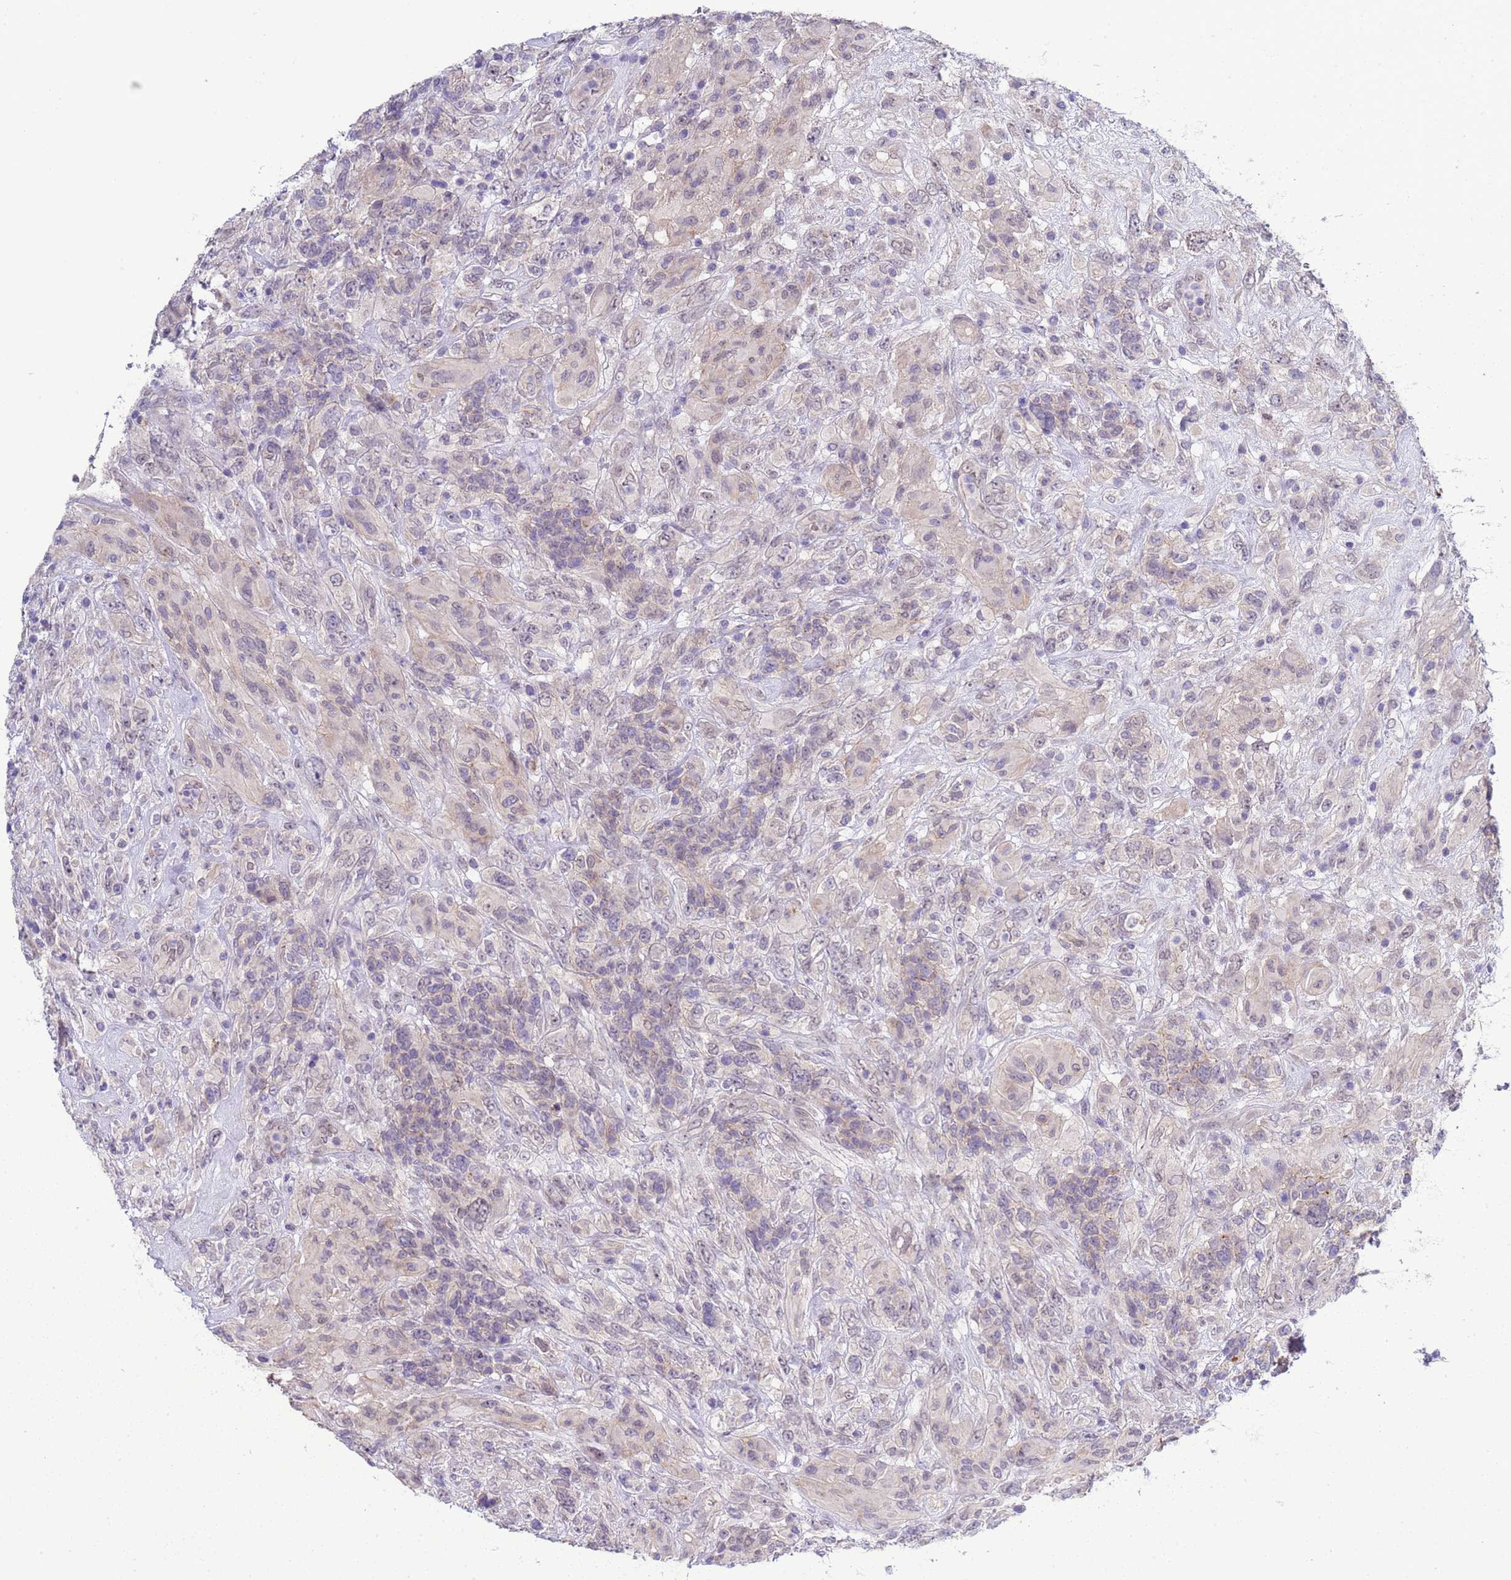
{"staining": {"intensity": "negative", "quantity": "none", "location": "none"}, "tissue": "glioma", "cell_type": "Tumor cells", "image_type": "cancer", "snomed": [{"axis": "morphology", "description": "Glioma, malignant, High grade"}, {"axis": "topography", "description": "Brain"}], "caption": "This is an immunohistochemistry histopathology image of glioma. There is no staining in tumor cells.", "gene": "TRMT10A", "patient": {"sex": "male", "age": 61}}